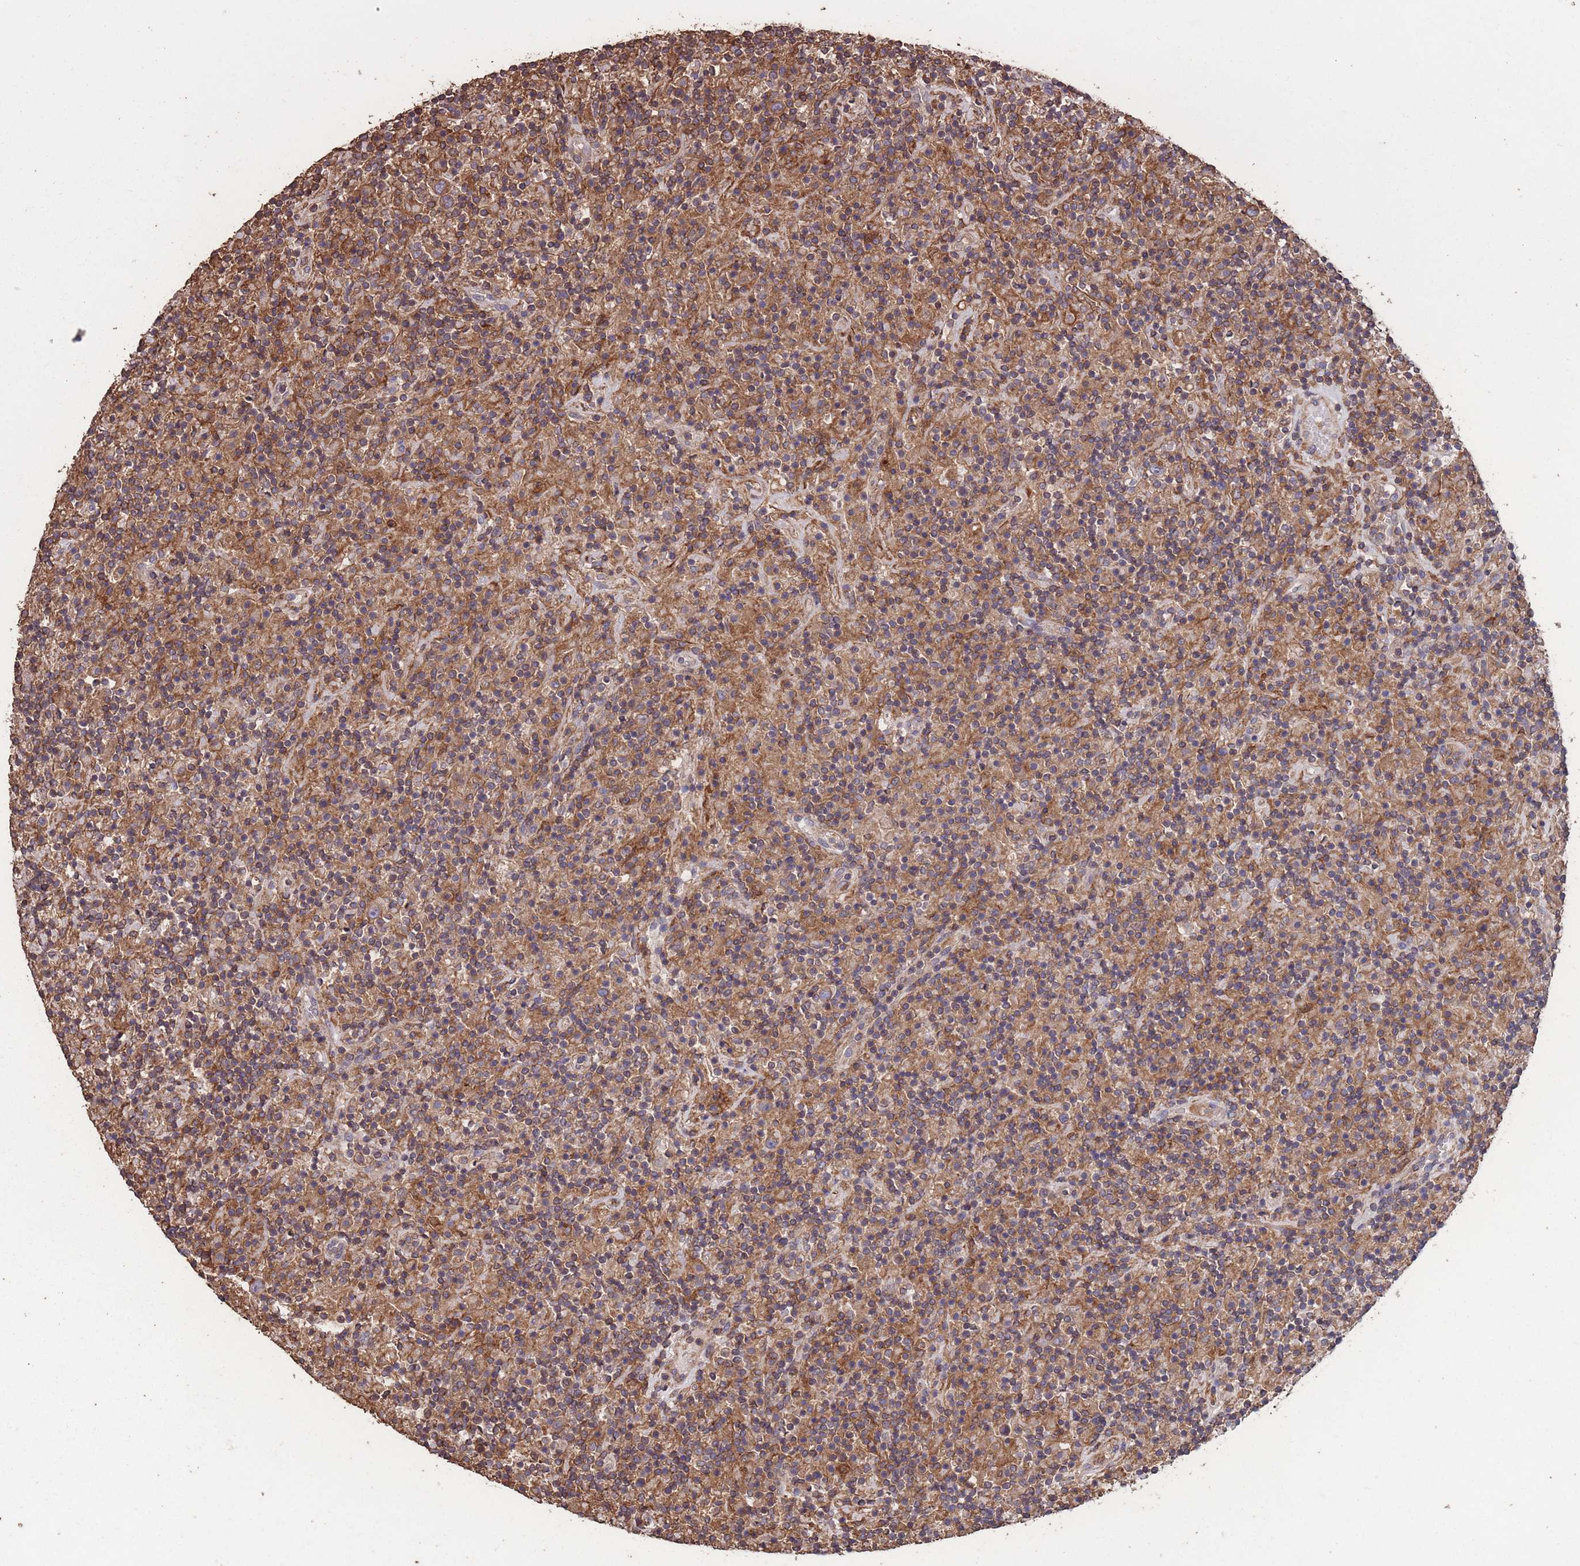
{"staining": {"intensity": "moderate", "quantity": ">75%", "location": "cytoplasmic/membranous"}, "tissue": "lymphoma", "cell_type": "Tumor cells", "image_type": "cancer", "snomed": [{"axis": "morphology", "description": "Hodgkin's disease, NOS"}, {"axis": "topography", "description": "Lymph node"}], "caption": "Immunohistochemistry (IHC) photomicrograph of neoplastic tissue: Hodgkin's disease stained using immunohistochemistry (IHC) displays medium levels of moderate protein expression localized specifically in the cytoplasmic/membranous of tumor cells, appearing as a cytoplasmic/membranous brown color.", "gene": "NUDT21", "patient": {"sex": "male", "age": 70}}